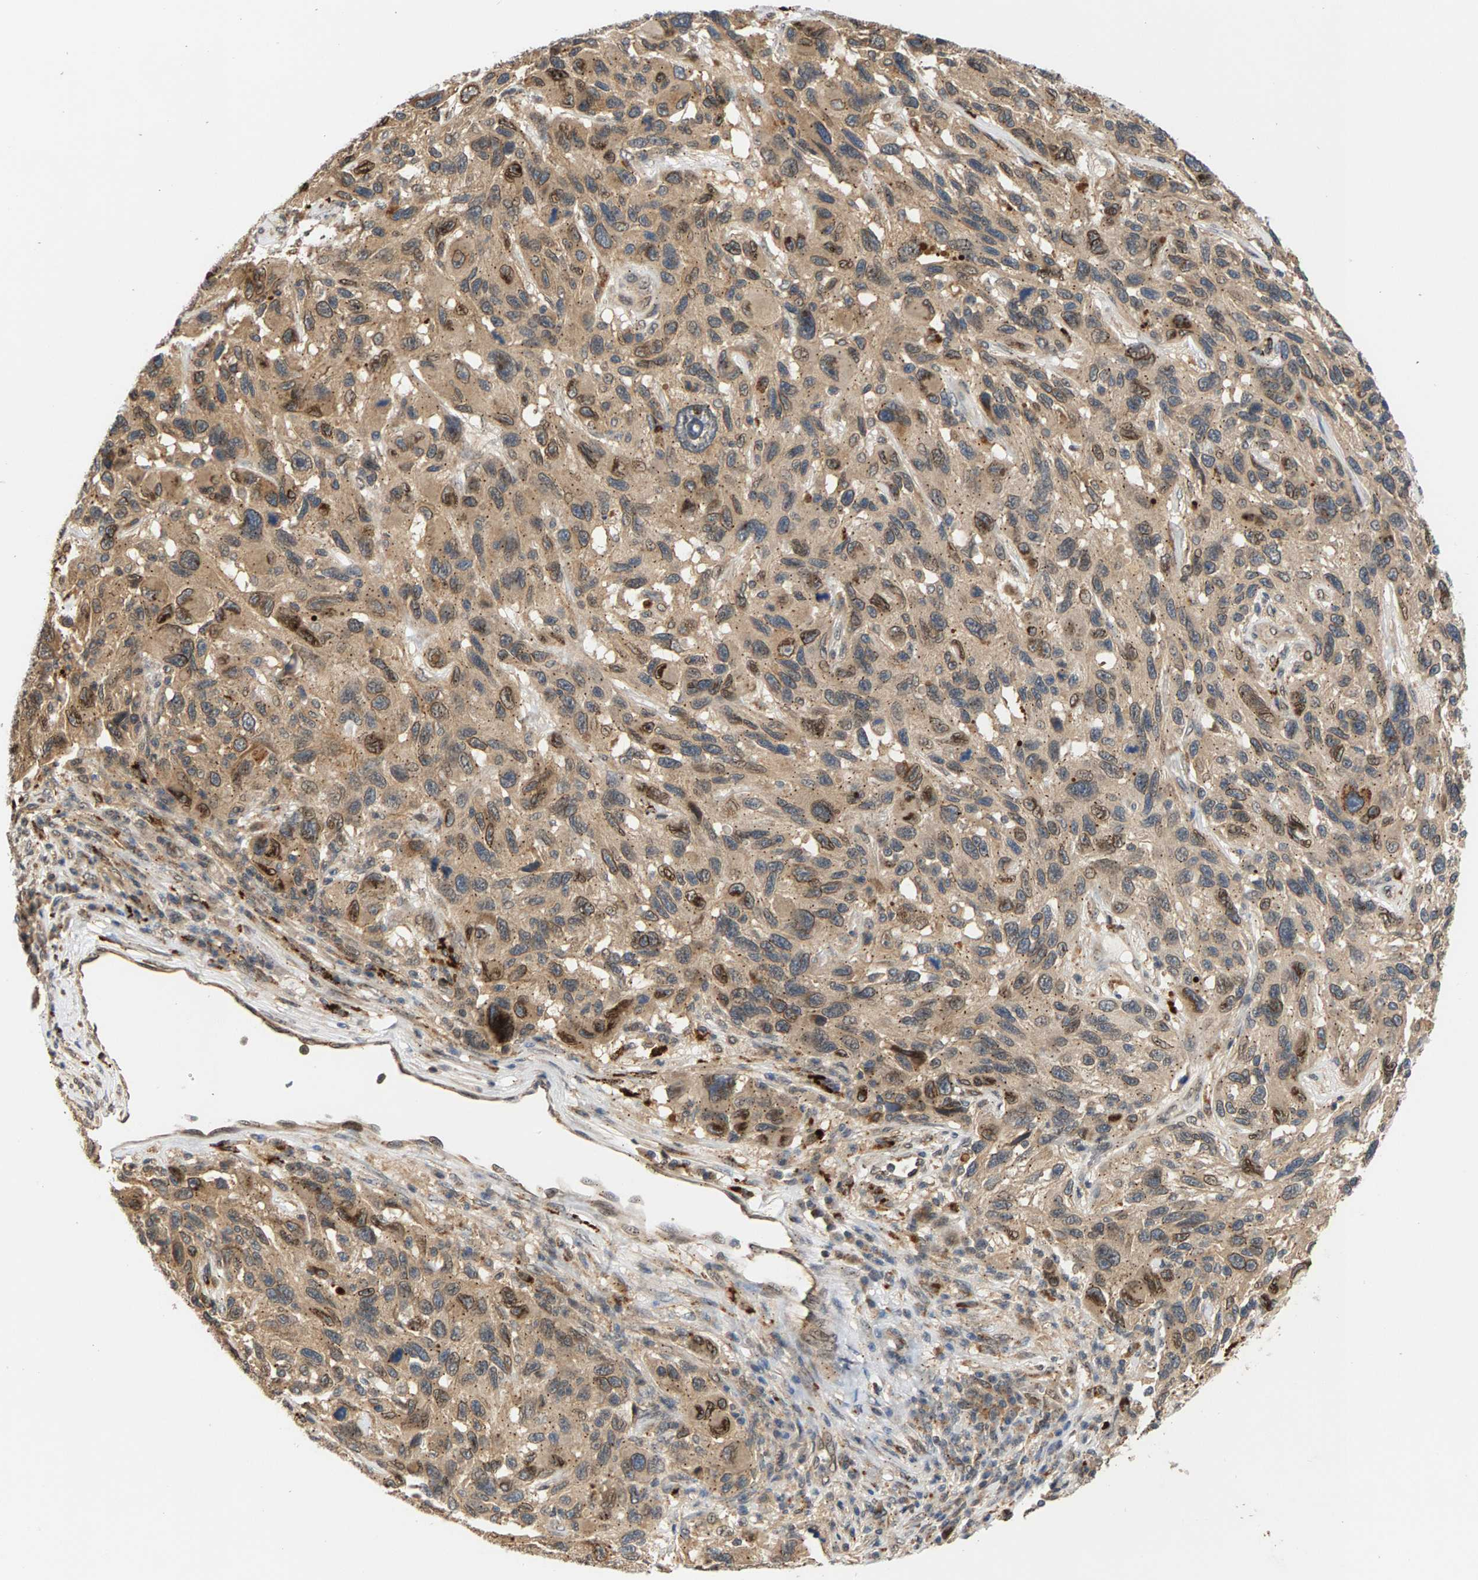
{"staining": {"intensity": "weak", "quantity": ">75%", "location": "cytoplasmic/membranous"}, "tissue": "melanoma", "cell_type": "Tumor cells", "image_type": "cancer", "snomed": [{"axis": "morphology", "description": "Malignant melanoma, NOS"}, {"axis": "topography", "description": "Skin"}], "caption": "Melanoma stained with IHC demonstrates weak cytoplasmic/membranous expression in approximately >75% of tumor cells.", "gene": "MAP2K5", "patient": {"sex": "male", "age": 53}}